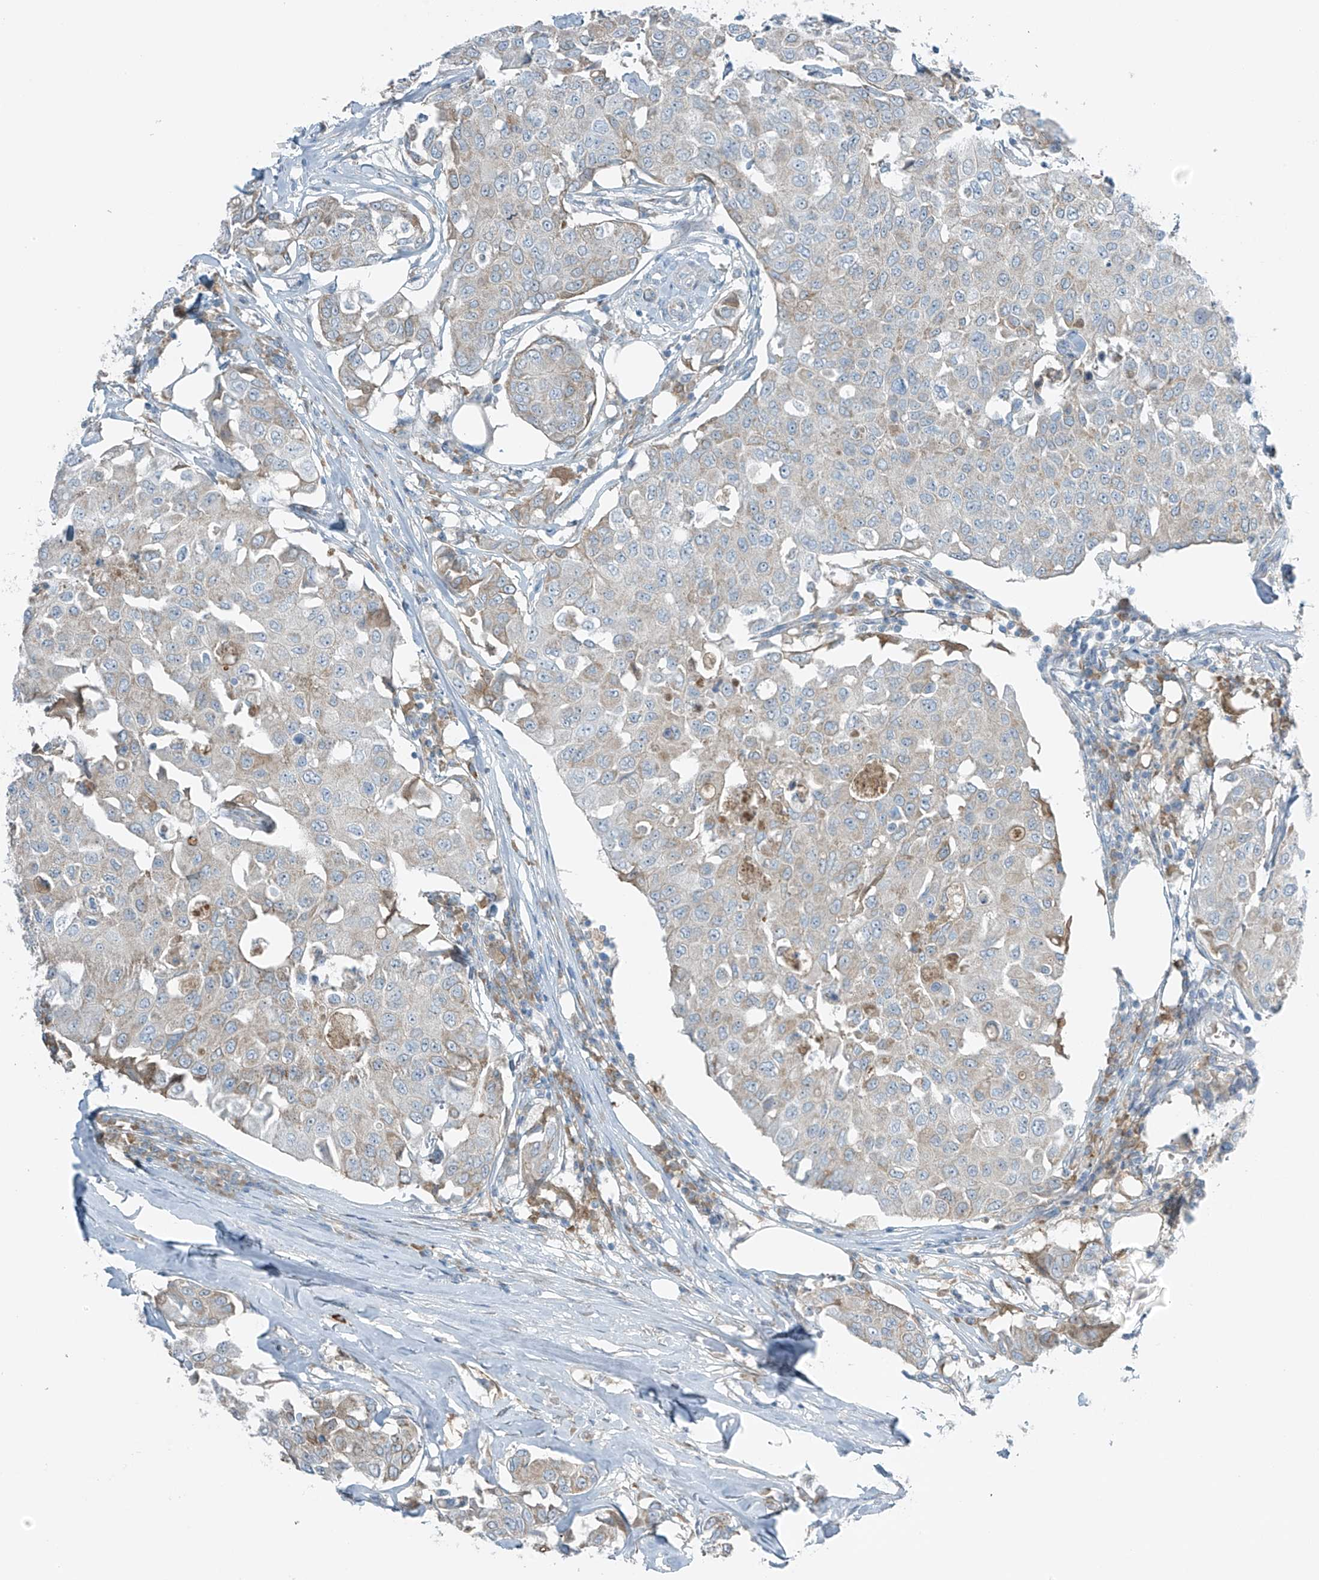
{"staining": {"intensity": "negative", "quantity": "none", "location": "none"}, "tissue": "breast cancer", "cell_type": "Tumor cells", "image_type": "cancer", "snomed": [{"axis": "morphology", "description": "Duct carcinoma"}, {"axis": "topography", "description": "Breast"}], "caption": "Tumor cells are negative for protein expression in human breast cancer.", "gene": "FAM131C", "patient": {"sex": "female", "age": 80}}